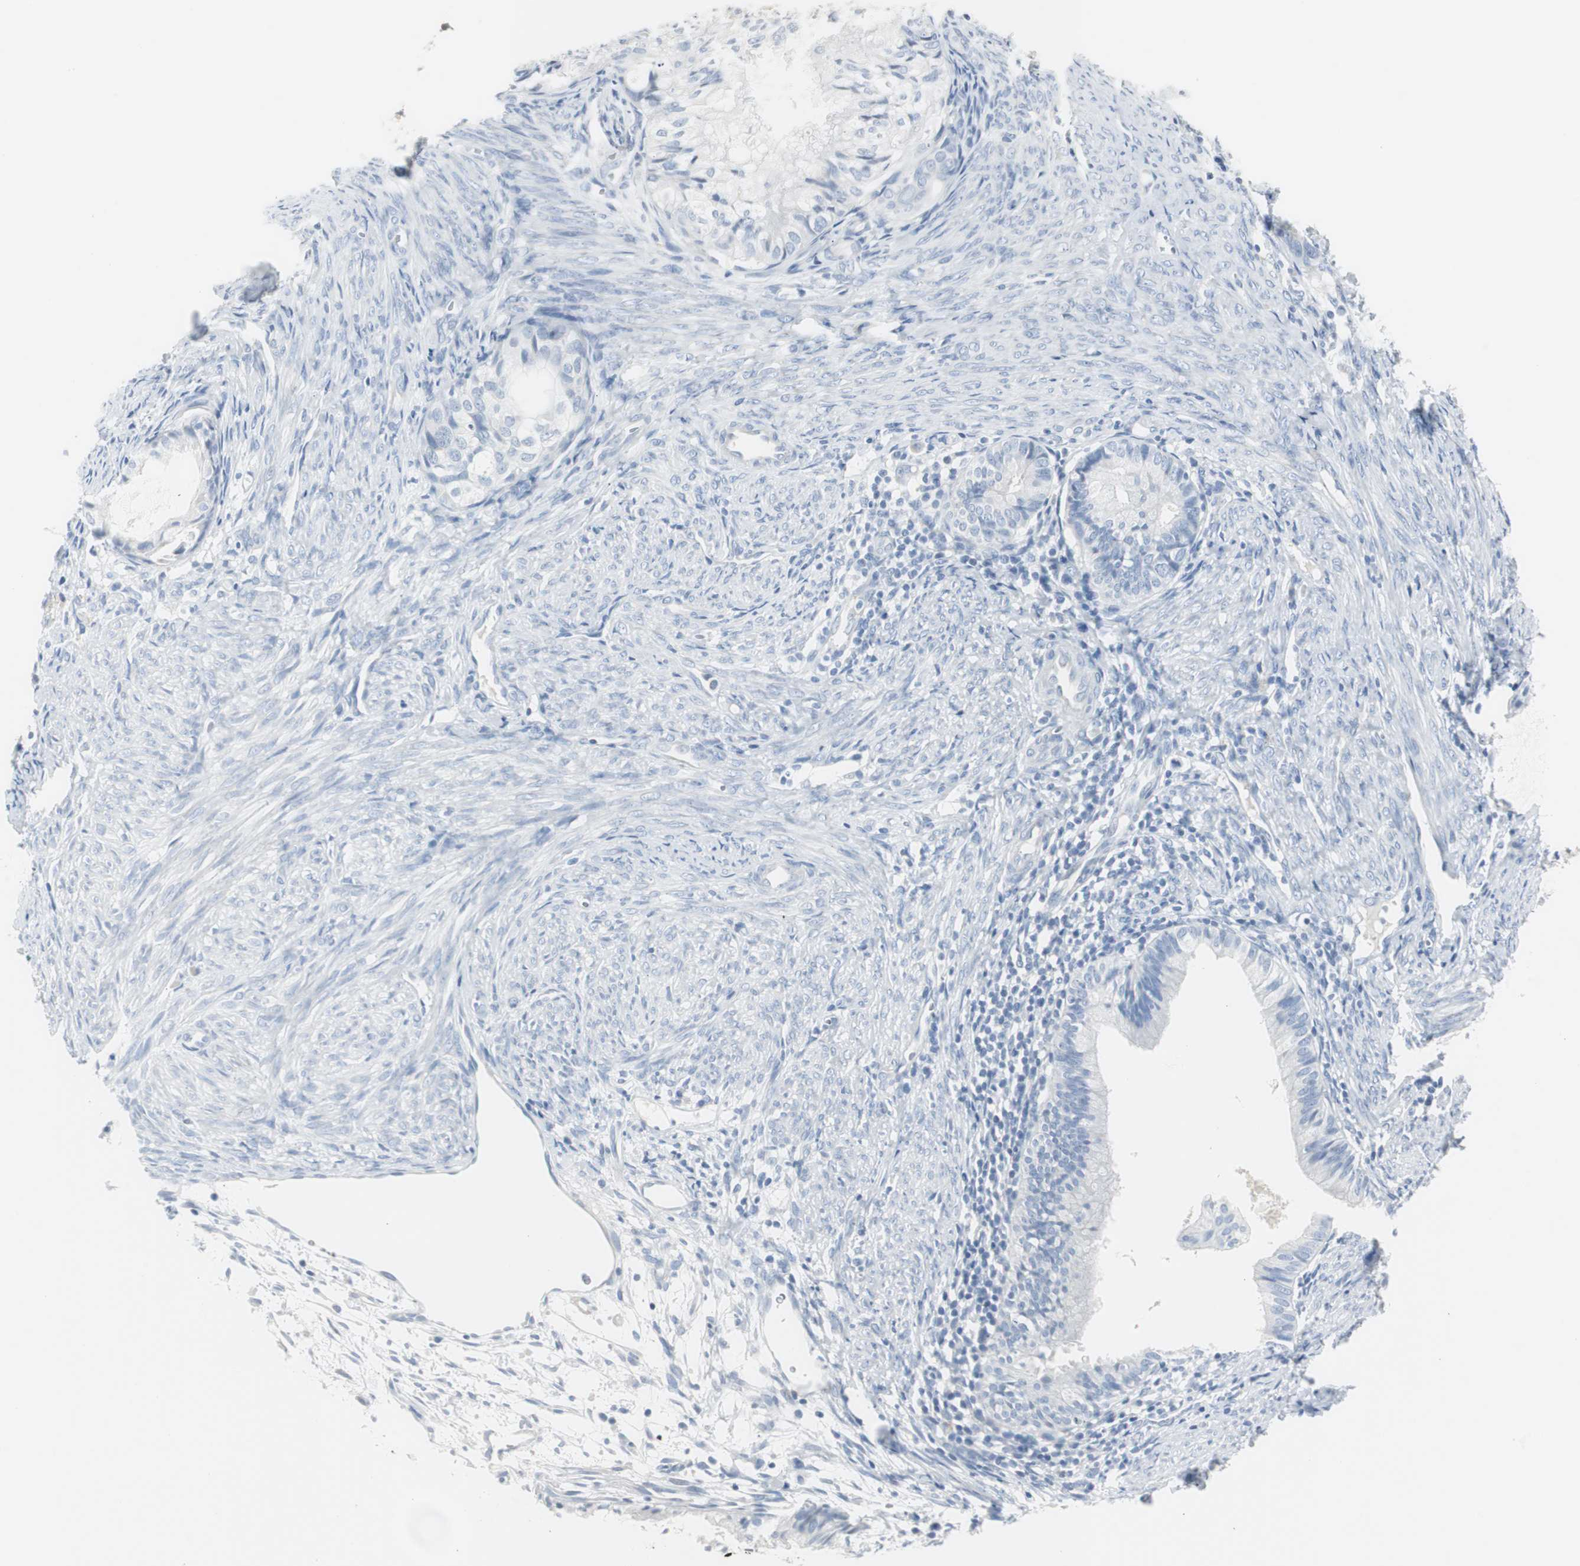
{"staining": {"intensity": "negative", "quantity": "none", "location": "none"}, "tissue": "cervical cancer", "cell_type": "Tumor cells", "image_type": "cancer", "snomed": [{"axis": "morphology", "description": "Normal tissue, NOS"}, {"axis": "morphology", "description": "Adenocarcinoma, NOS"}, {"axis": "topography", "description": "Cervix"}, {"axis": "topography", "description": "Endometrium"}], "caption": "Immunohistochemical staining of cervical adenocarcinoma exhibits no significant expression in tumor cells.", "gene": "S100A7", "patient": {"sex": "female", "age": 86}}